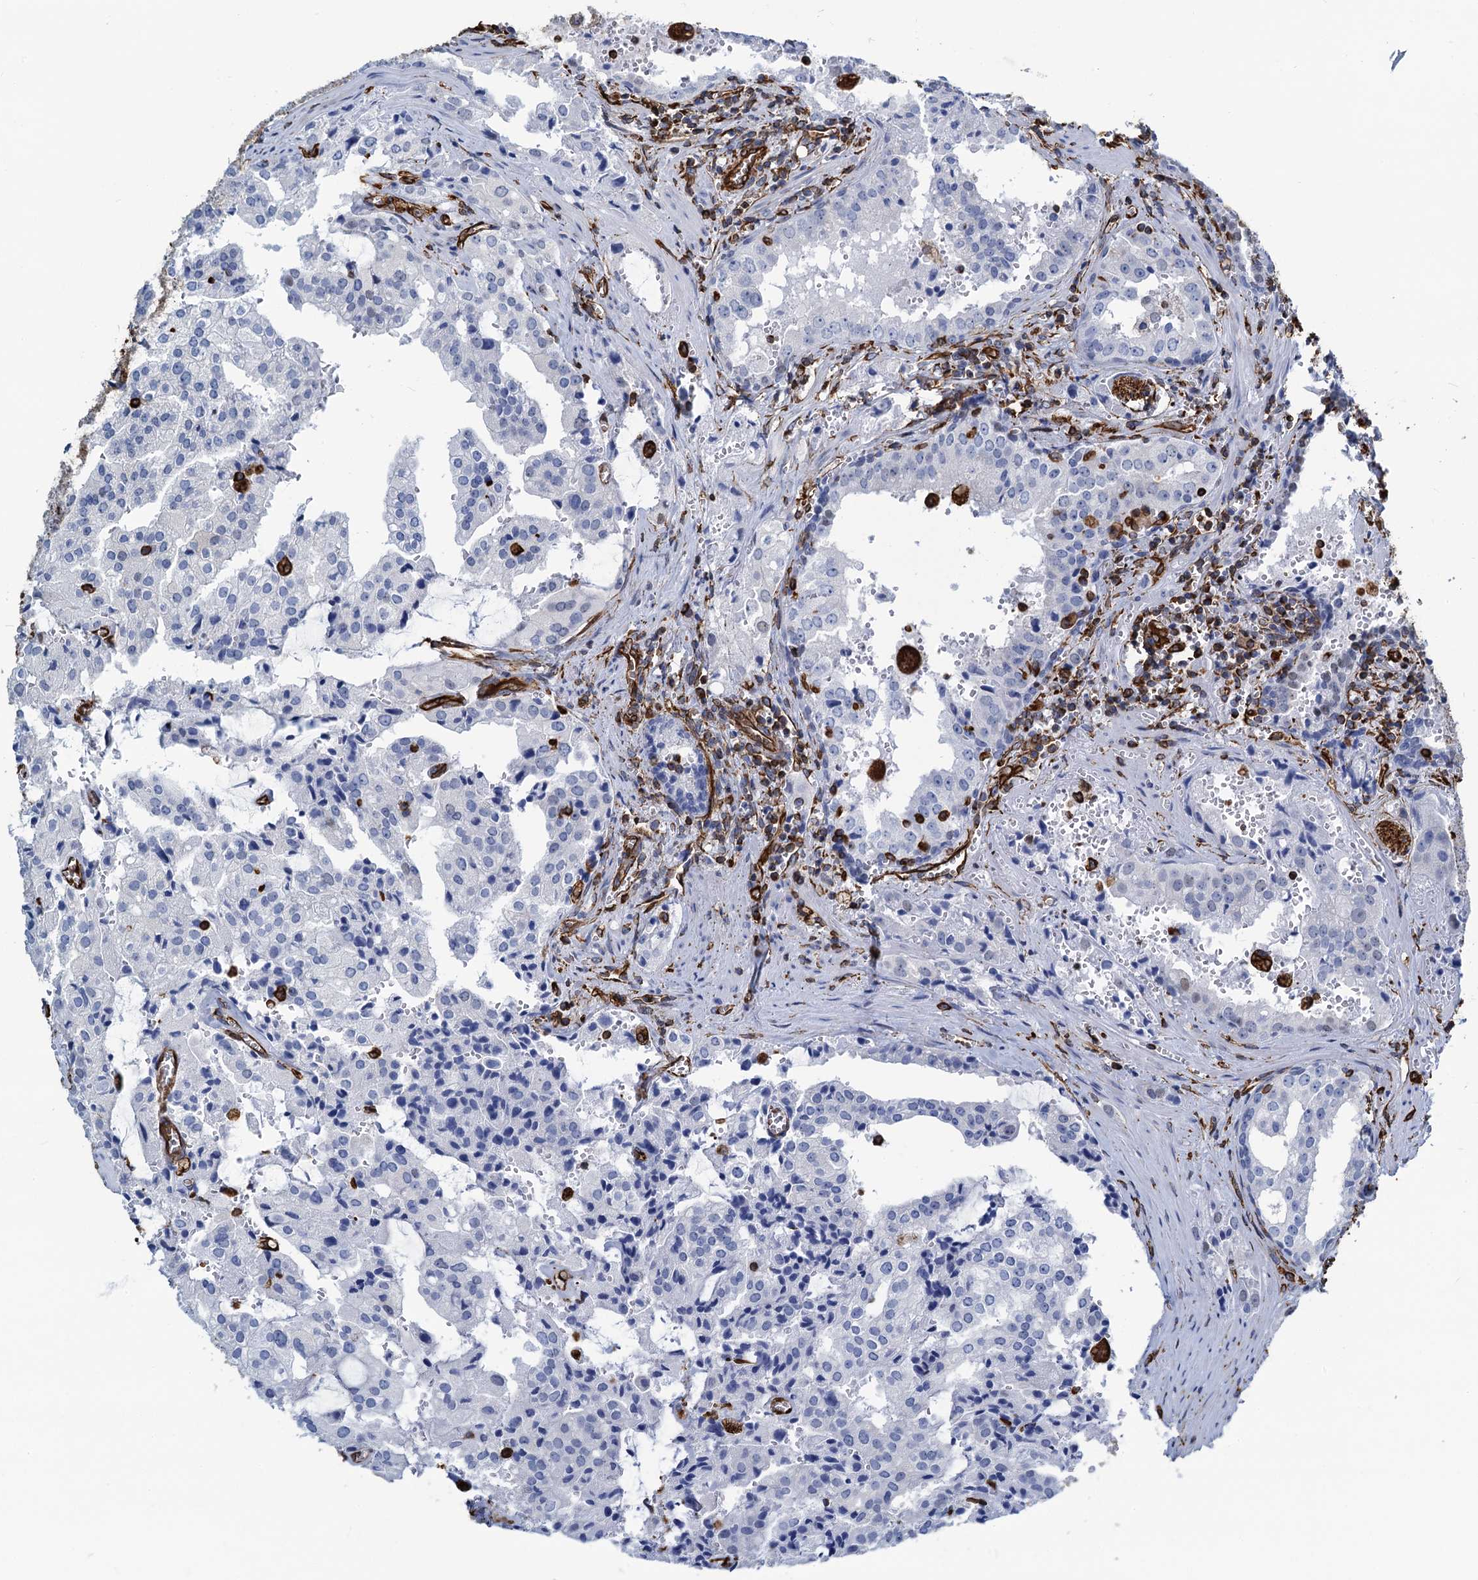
{"staining": {"intensity": "negative", "quantity": "none", "location": "none"}, "tissue": "prostate cancer", "cell_type": "Tumor cells", "image_type": "cancer", "snomed": [{"axis": "morphology", "description": "Adenocarcinoma, High grade"}, {"axis": "topography", "description": "Prostate"}], "caption": "Micrograph shows no significant protein positivity in tumor cells of adenocarcinoma (high-grade) (prostate).", "gene": "PGM2", "patient": {"sex": "male", "age": 68}}